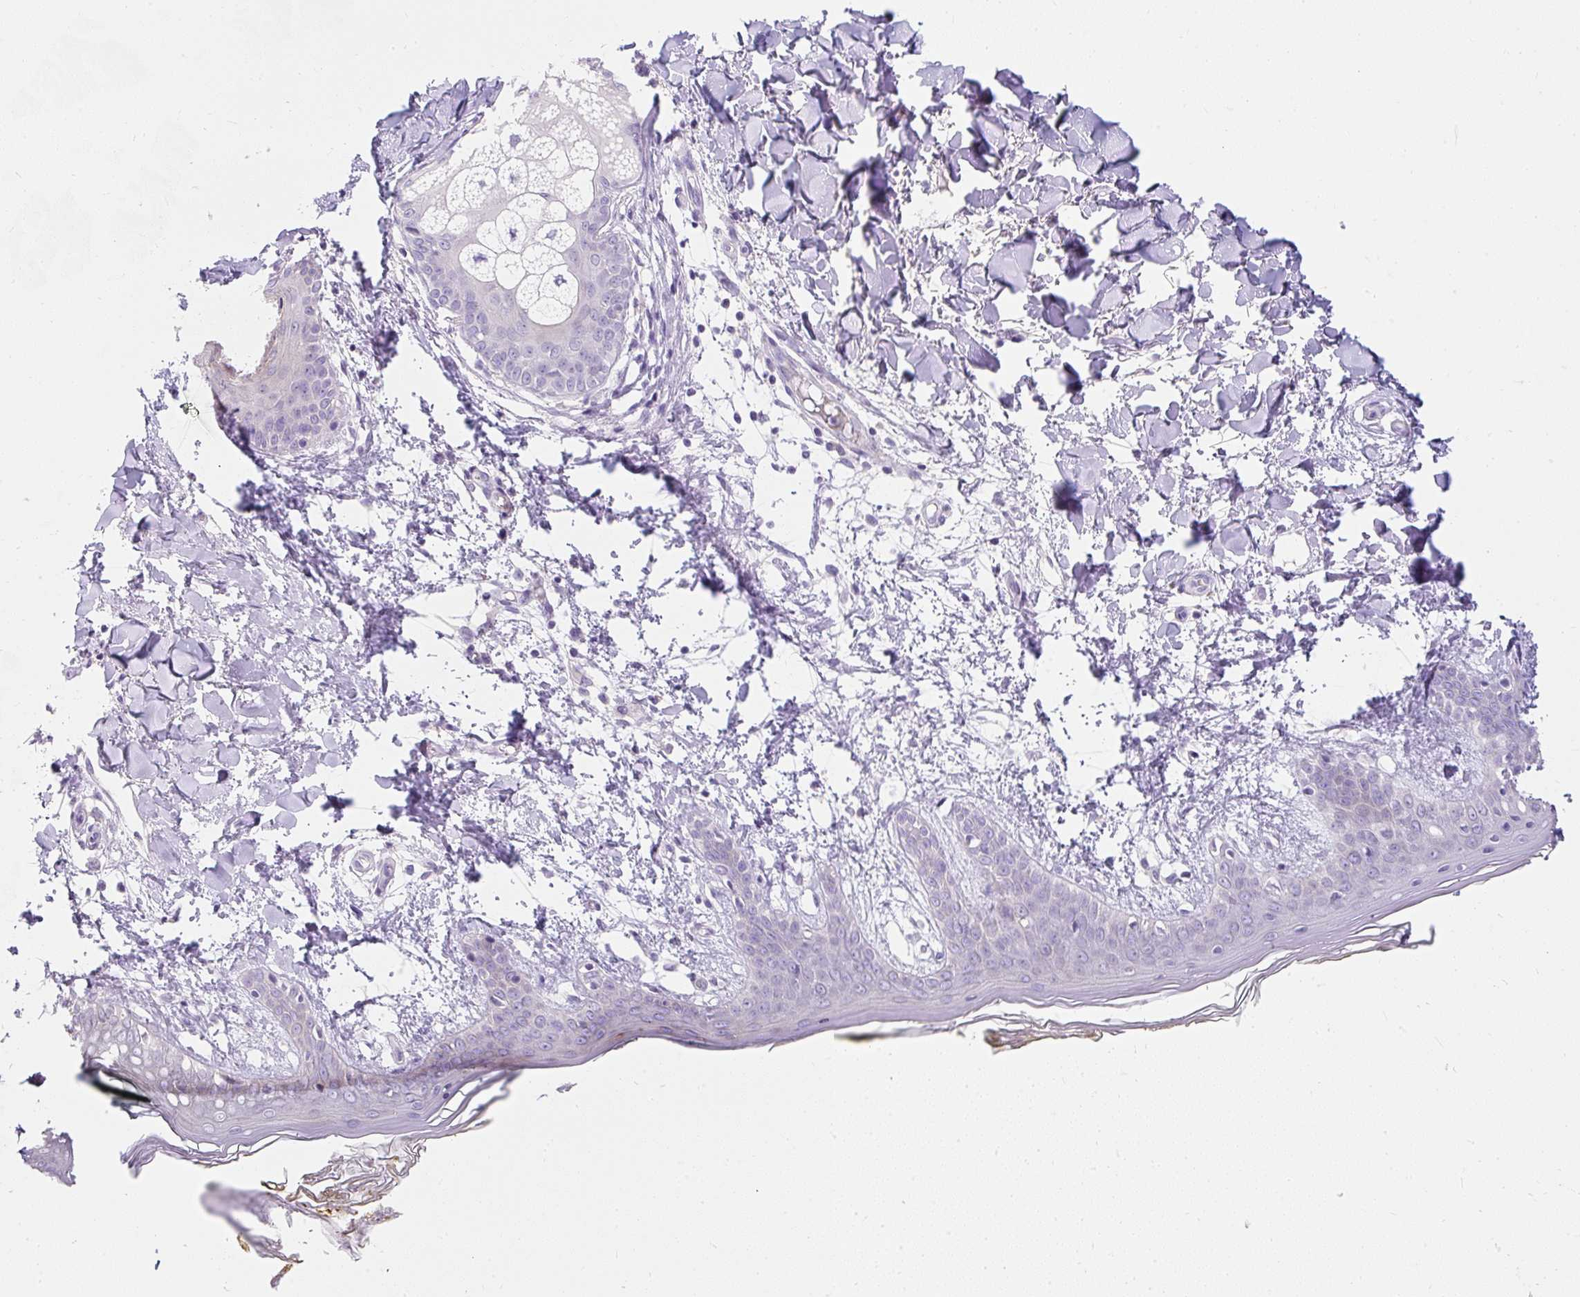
{"staining": {"intensity": "negative", "quantity": "none", "location": "none"}, "tissue": "skin", "cell_type": "Fibroblasts", "image_type": "normal", "snomed": [{"axis": "morphology", "description": "Normal tissue, NOS"}, {"axis": "topography", "description": "Skin"}], "caption": "Immunohistochemistry histopathology image of unremarkable skin: human skin stained with DAB displays no significant protein staining in fibroblasts.", "gene": "DTX4", "patient": {"sex": "female", "age": 34}}